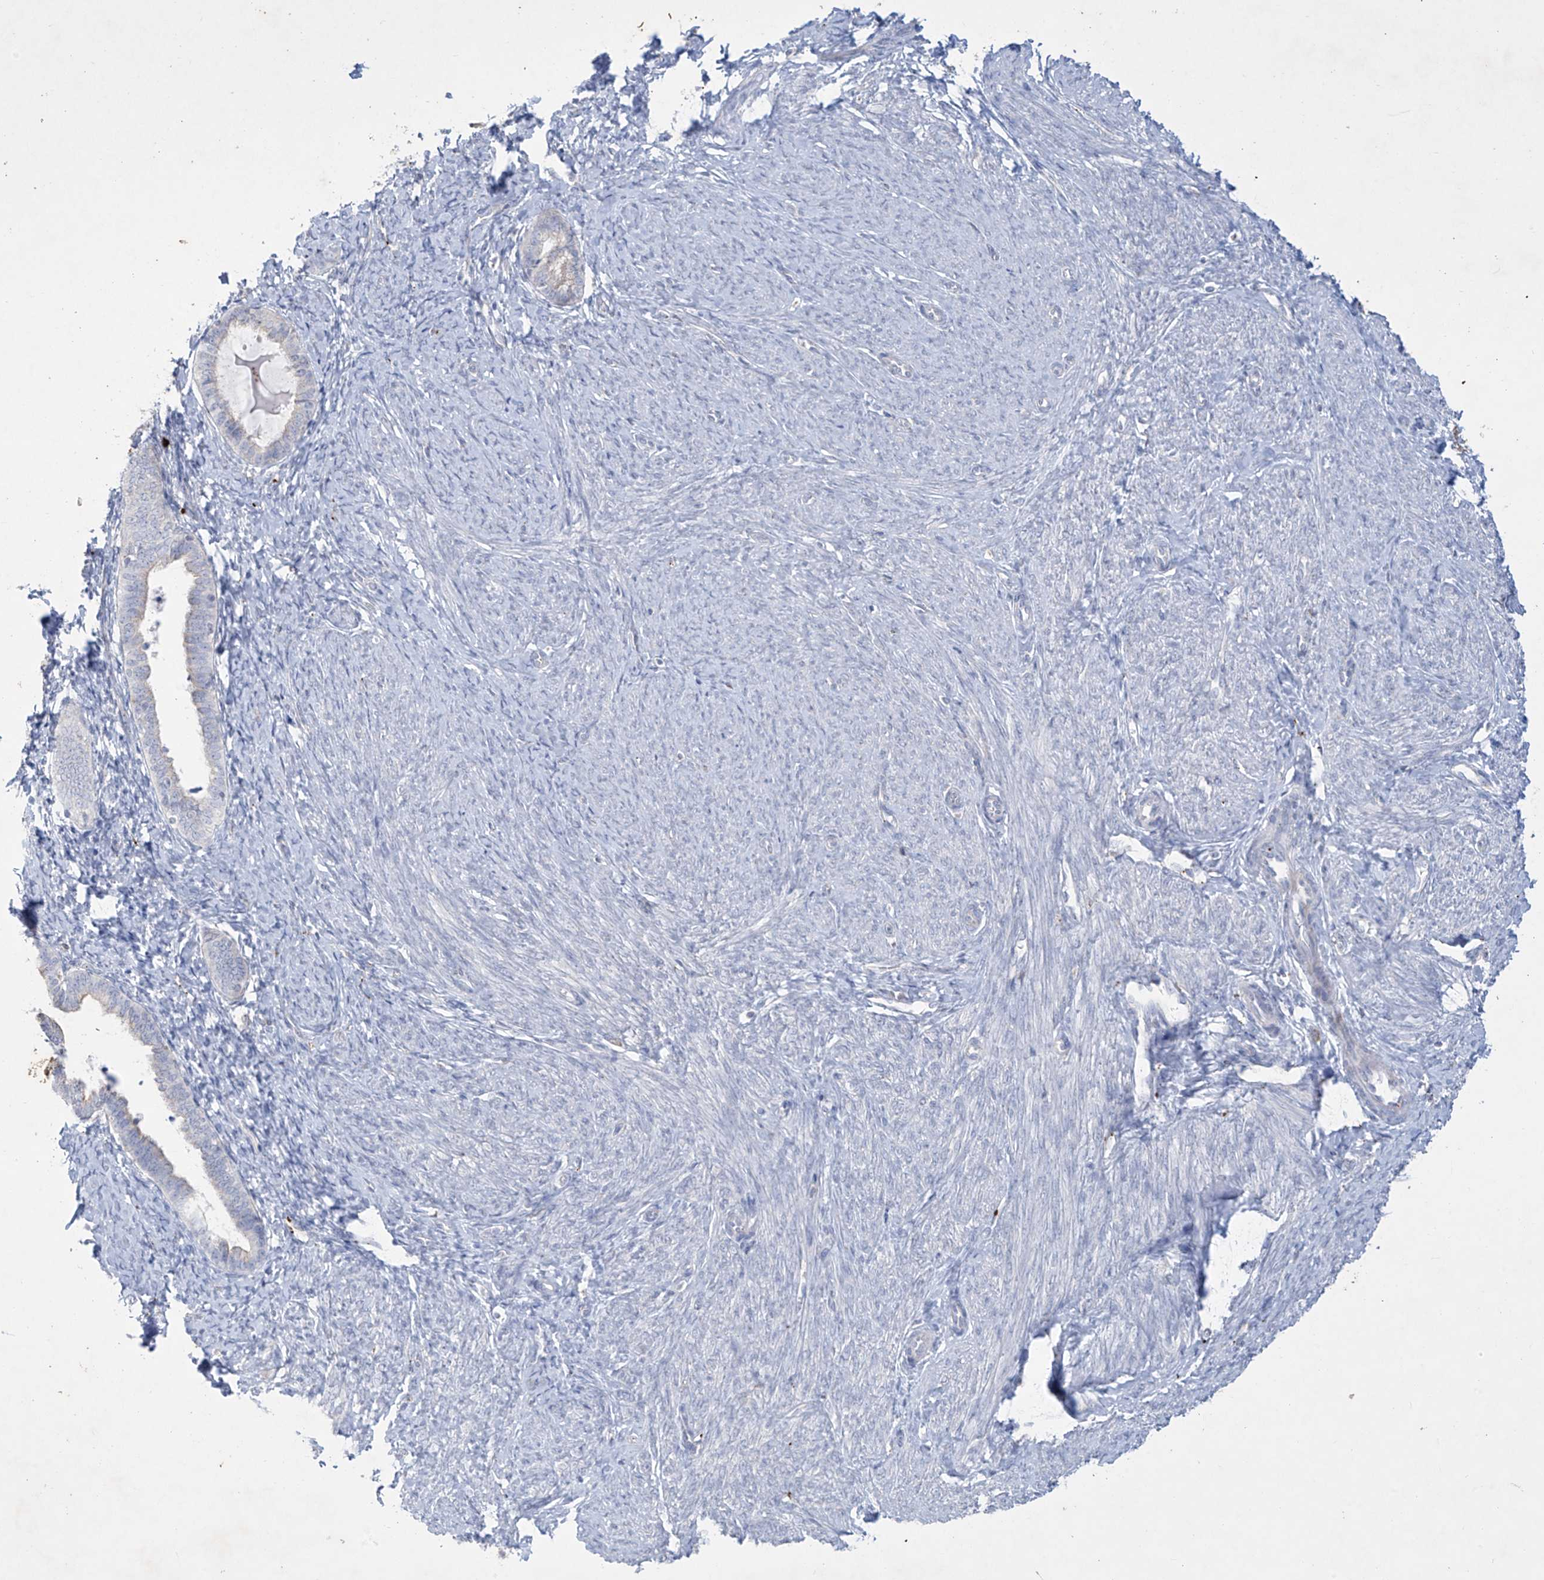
{"staining": {"intensity": "negative", "quantity": "none", "location": "none"}, "tissue": "endometrium", "cell_type": "Cells in endometrial stroma", "image_type": "normal", "snomed": [{"axis": "morphology", "description": "Normal tissue, NOS"}, {"axis": "topography", "description": "Endometrium"}], "caption": "This is an IHC image of normal endometrium. There is no staining in cells in endometrial stroma.", "gene": "GPR137C", "patient": {"sex": "female", "age": 72}}